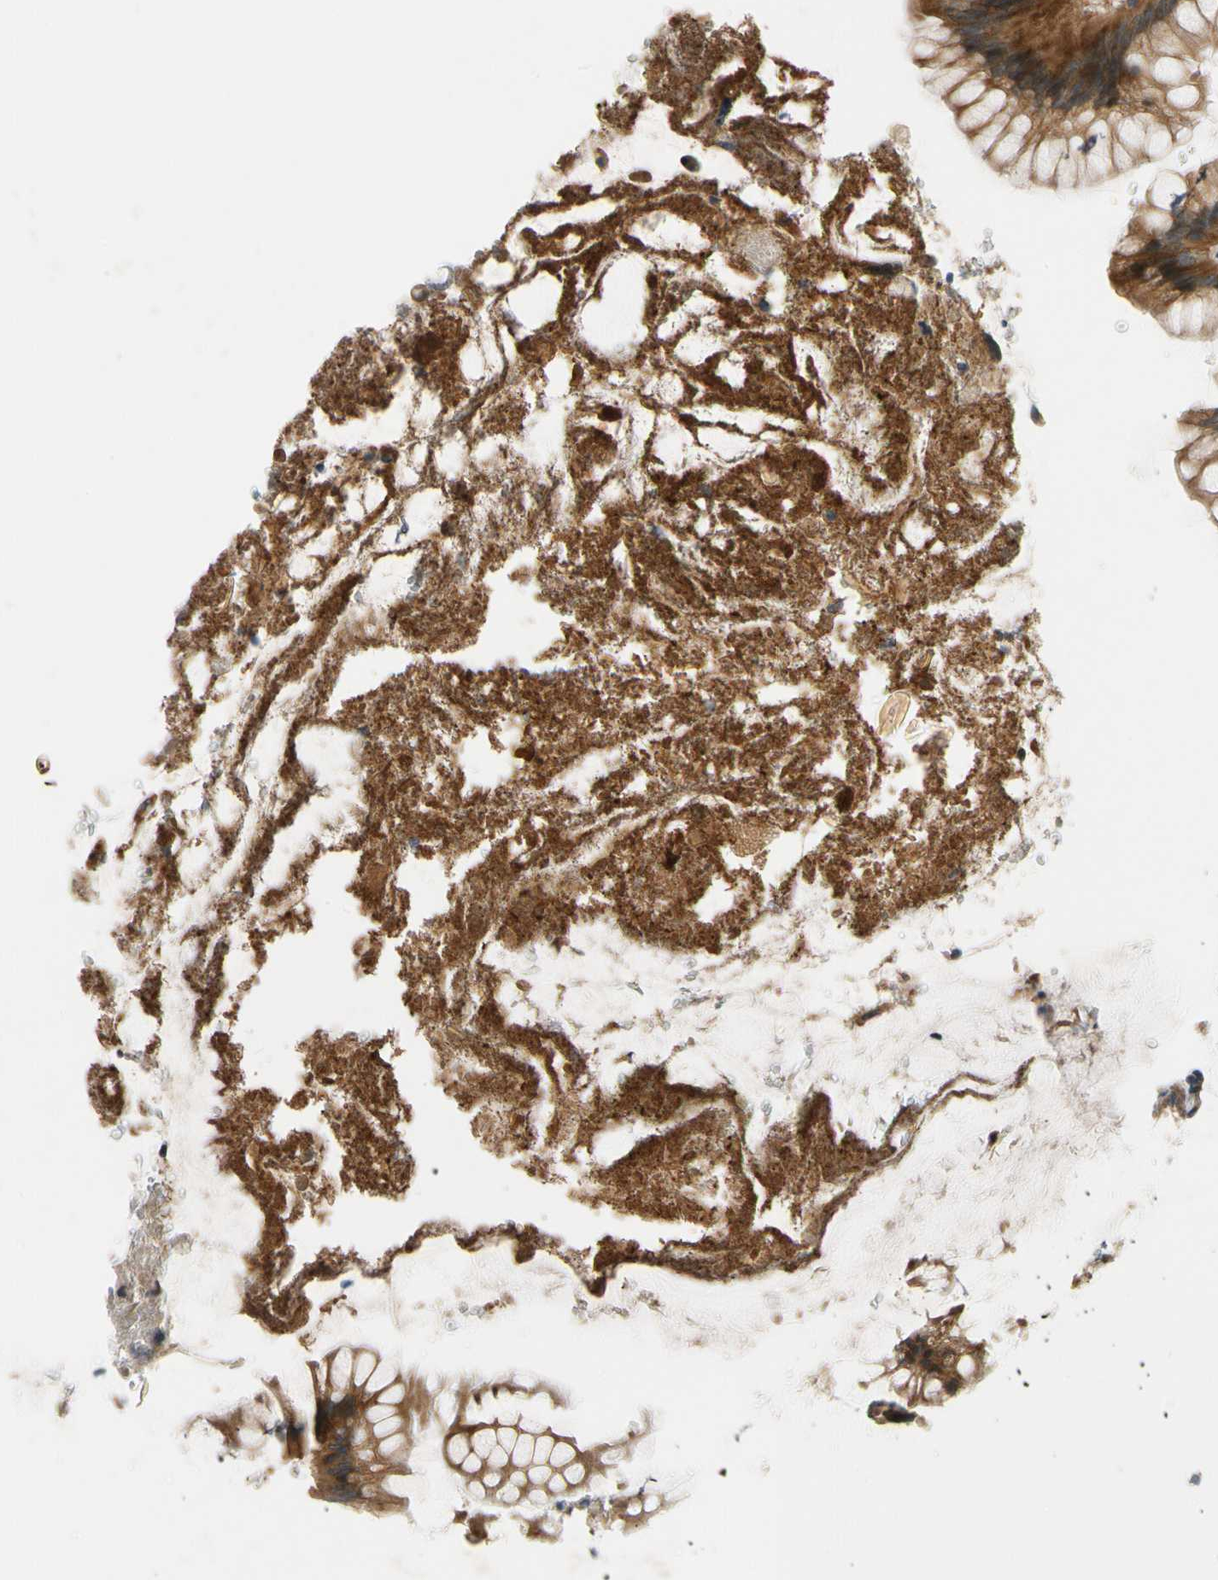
{"staining": {"intensity": "weak", "quantity": ">75%", "location": "cytoplasmic/membranous"}, "tissue": "colon", "cell_type": "Endothelial cells", "image_type": "normal", "snomed": [{"axis": "morphology", "description": "Normal tissue, NOS"}, {"axis": "topography", "description": "Colon"}], "caption": "The image shows a brown stain indicating the presence of a protein in the cytoplasmic/membranous of endothelial cells in colon.", "gene": "MST1R", "patient": {"sex": "female", "age": 46}}